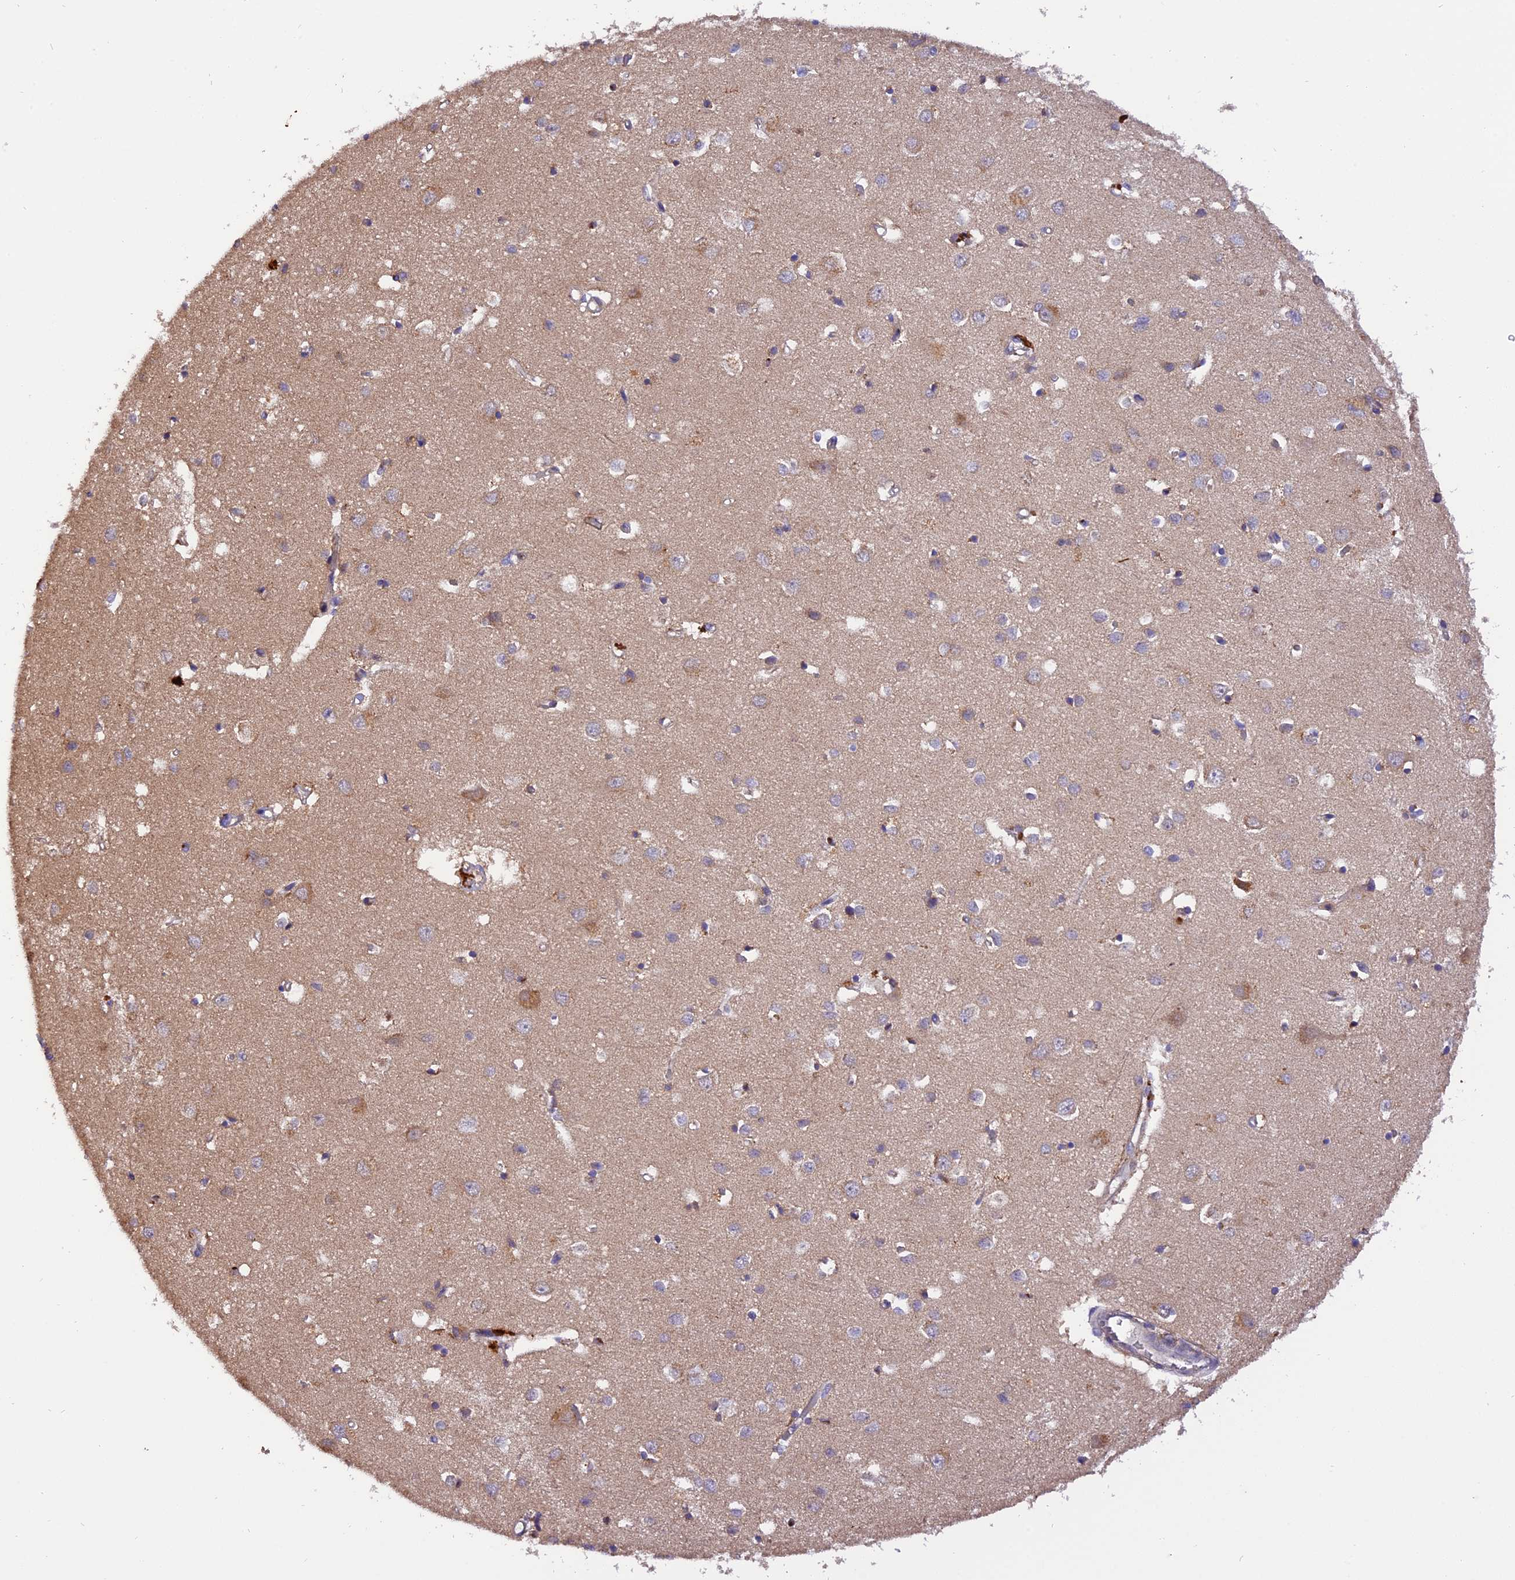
{"staining": {"intensity": "weak", "quantity": "25%-75%", "location": "cytoplasmic/membranous"}, "tissue": "cerebral cortex", "cell_type": "Endothelial cells", "image_type": "normal", "snomed": [{"axis": "morphology", "description": "Normal tissue, NOS"}, {"axis": "topography", "description": "Cerebral cortex"}], "caption": "A photomicrograph of cerebral cortex stained for a protein exhibits weak cytoplasmic/membranous brown staining in endothelial cells.", "gene": "PEX3", "patient": {"sex": "female", "age": 64}}